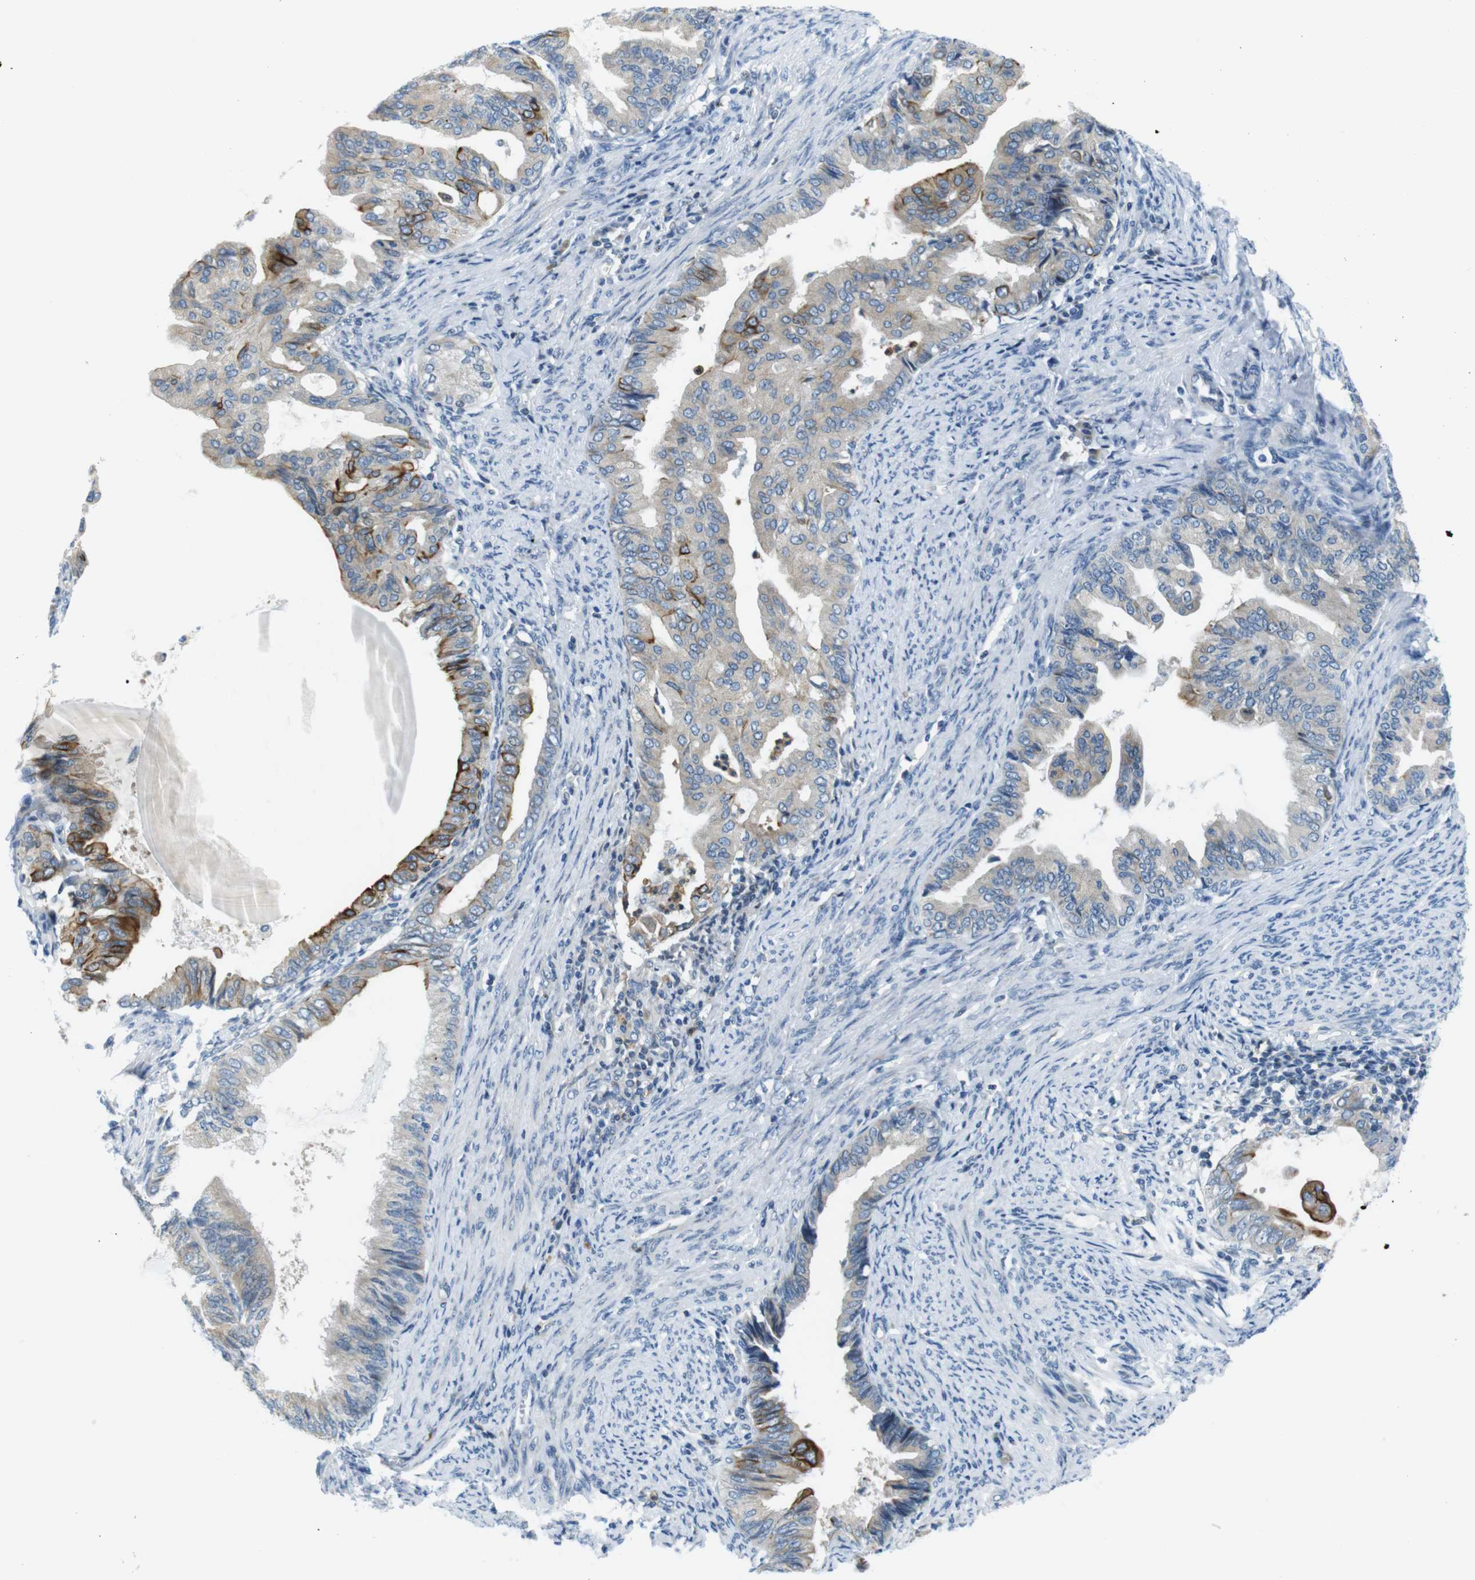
{"staining": {"intensity": "moderate", "quantity": "<25%", "location": "cytoplasmic/membranous"}, "tissue": "endometrial cancer", "cell_type": "Tumor cells", "image_type": "cancer", "snomed": [{"axis": "morphology", "description": "Adenocarcinoma, NOS"}, {"axis": "topography", "description": "Endometrium"}], "caption": "Protein analysis of endometrial adenocarcinoma tissue exhibits moderate cytoplasmic/membranous positivity in about <25% of tumor cells.", "gene": "ZDHHC3", "patient": {"sex": "female", "age": 86}}